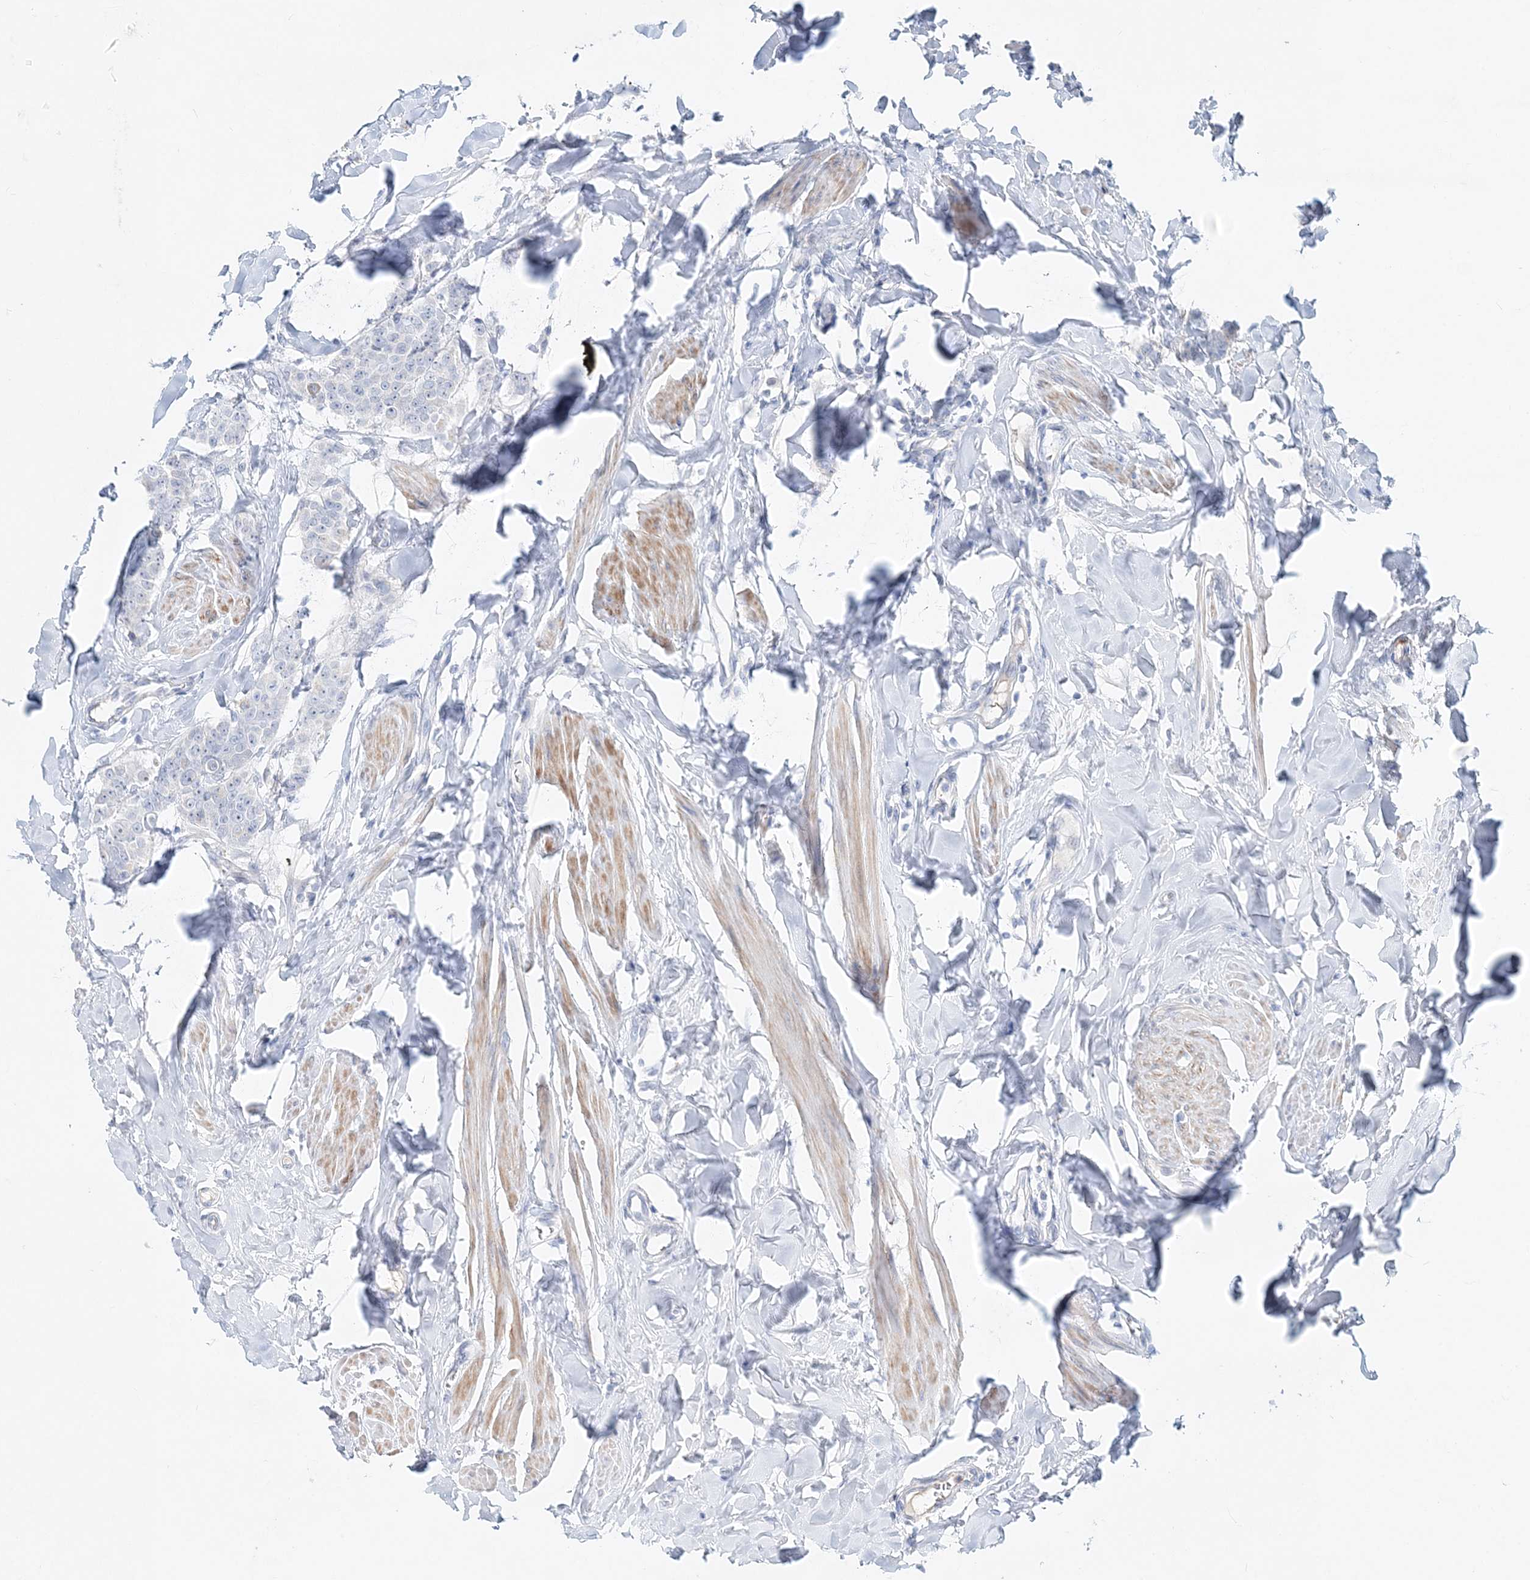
{"staining": {"intensity": "negative", "quantity": "none", "location": "none"}, "tissue": "breast cancer", "cell_type": "Tumor cells", "image_type": "cancer", "snomed": [{"axis": "morphology", "description": "Duct carcinoma"}, {"axis": "topography", "description": "Breast"}], "caption": "Tumor cells are negative for brown protein staining in breast cancer (invasive ductal carcinoma).", "gene": "DNAH5", "patient": {"sex": "female", "age": 40}}